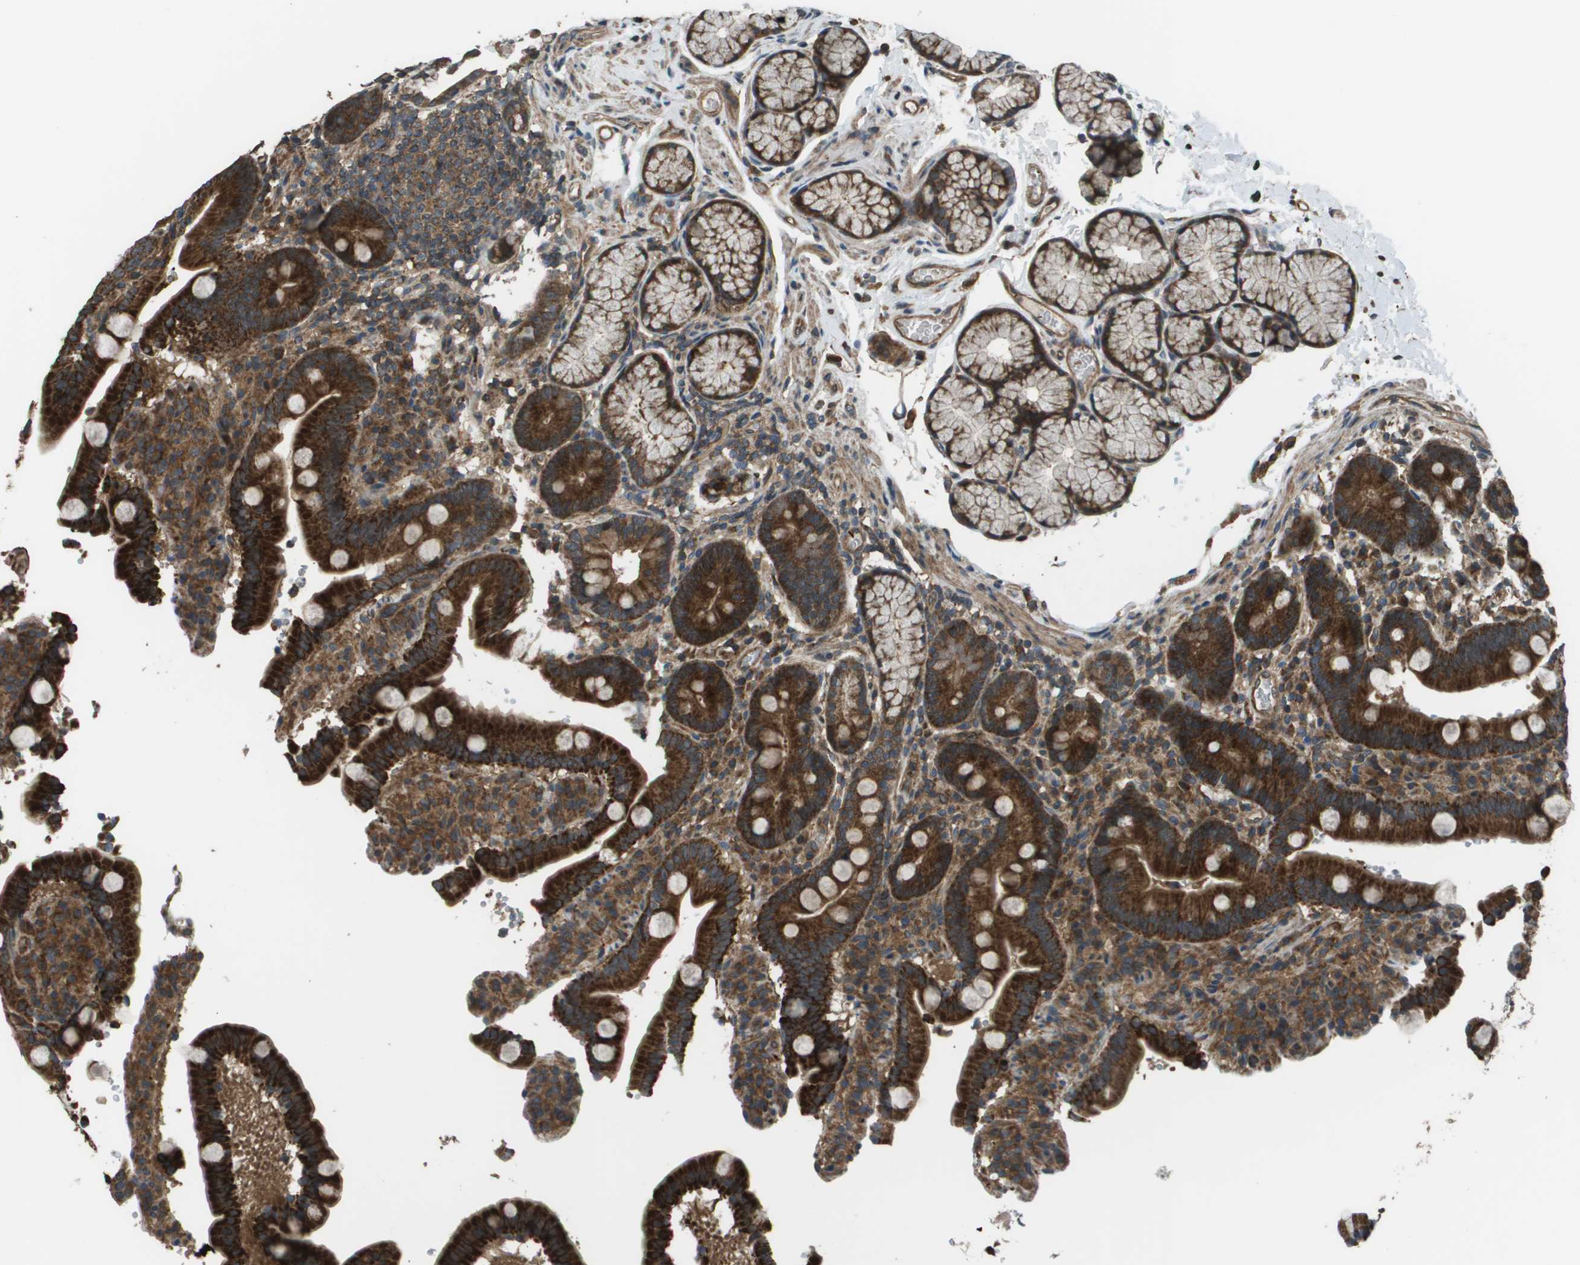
{"staining": {"intensity": "strong", "quantity": ">75%", "location": "cytoplasmic/membranous"}, "tissue": "duodenum", "cell_type": "Glandular cells", "image_type": "normal", "snomed": [{"axis": "morphology", "description": "Normal tissue, NOS"}, {"axis": "topography", "description": "Small intestine, NOS"}], "caption": "IHC (DAB (3,3'-diaminobenzidine)) staining of benign human duodenum demonstrates strong cytoplasmic/membranous protein expression in approximately >75% of glandular cells. (IHC, brightfield microscopy, high magnification).", "gene": "PLPBP", "patient": {"sex": "female", "age": 71}}